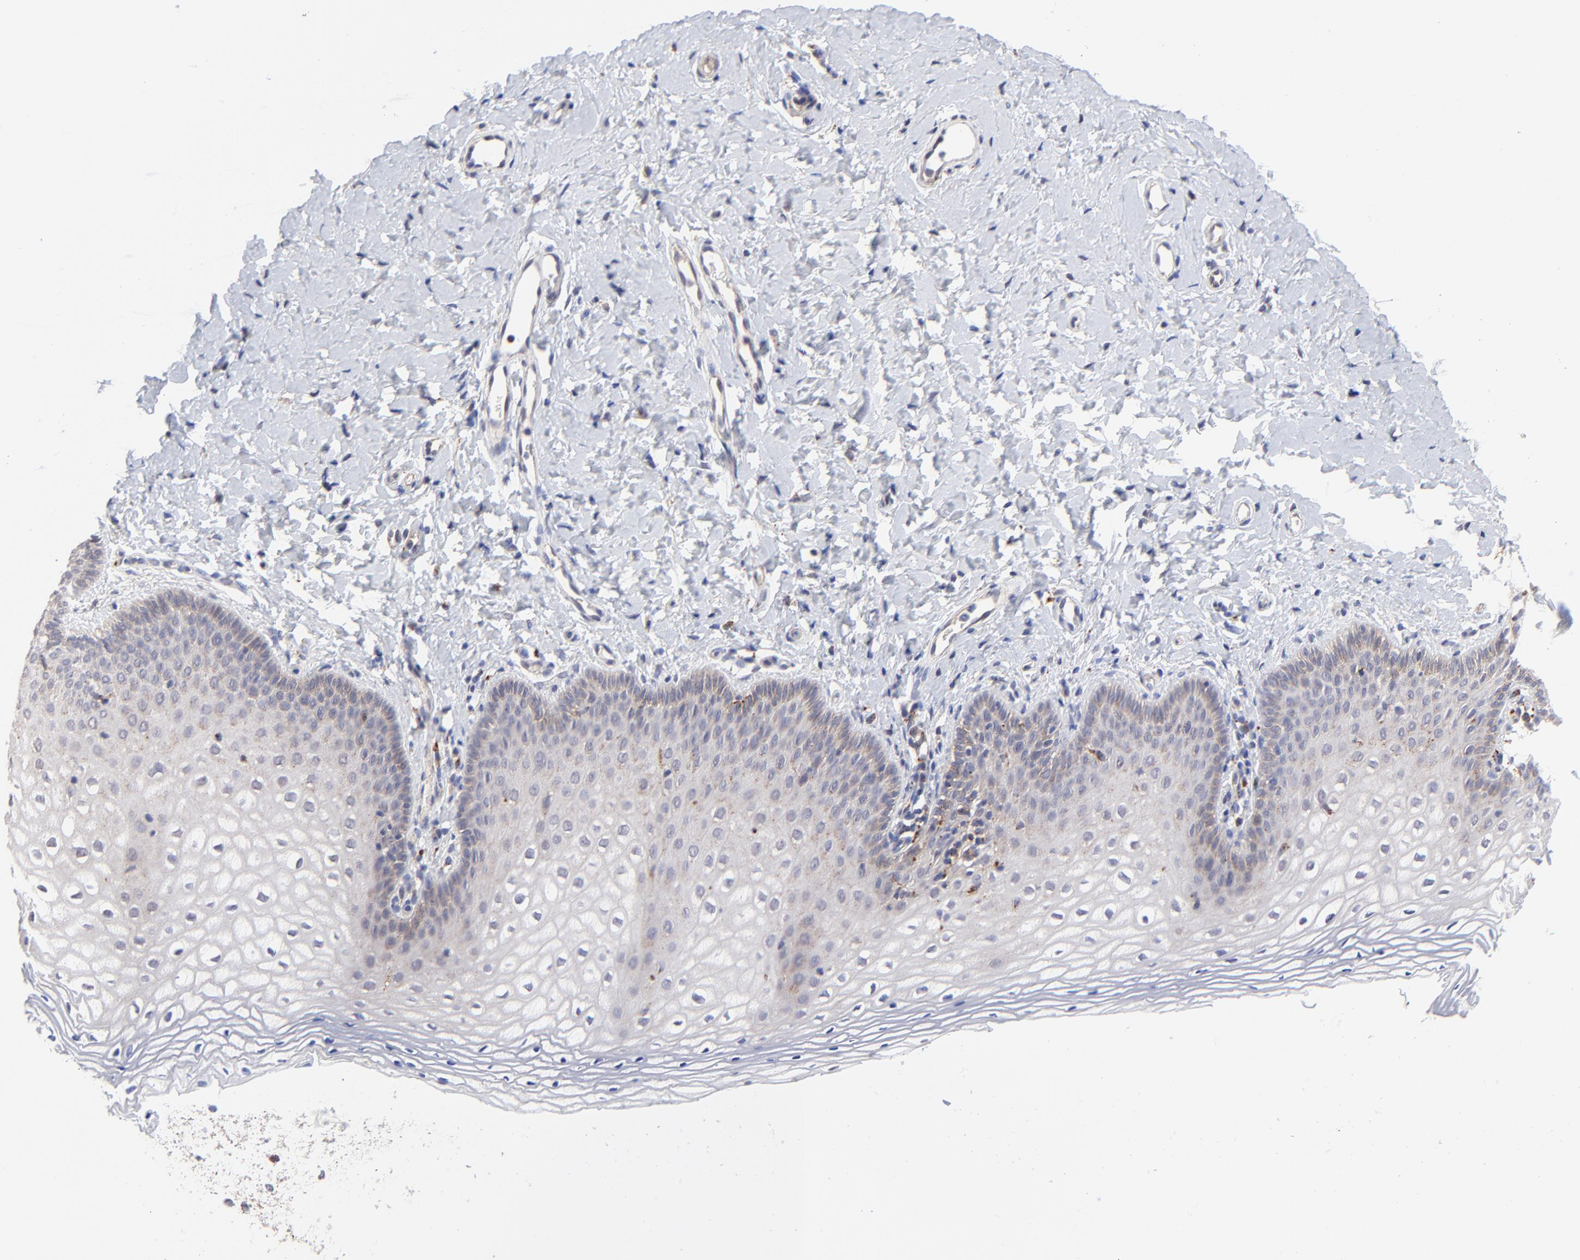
{"staining": {"intensity": "weak", "quantity": "<25%", "location": "cytoplasmic/membranous"}, "tissue": "vagina", "cell_type": "Squamous epithelial cells", "image_type": "normal", "snomed": [{"axis": "morphology", "description": "Normal tissue, NOS"}, {"axis": "topography", "description": "Vagina"}], "caption": "This micrograph is of benign vagina stained with IHC to label a protein in brown with the nuclei are counter-stained blue. There is no positivity in squamous epithelial cells.", "gene": "PDE4B", "patient": {"sex": "female", "age": 55}}